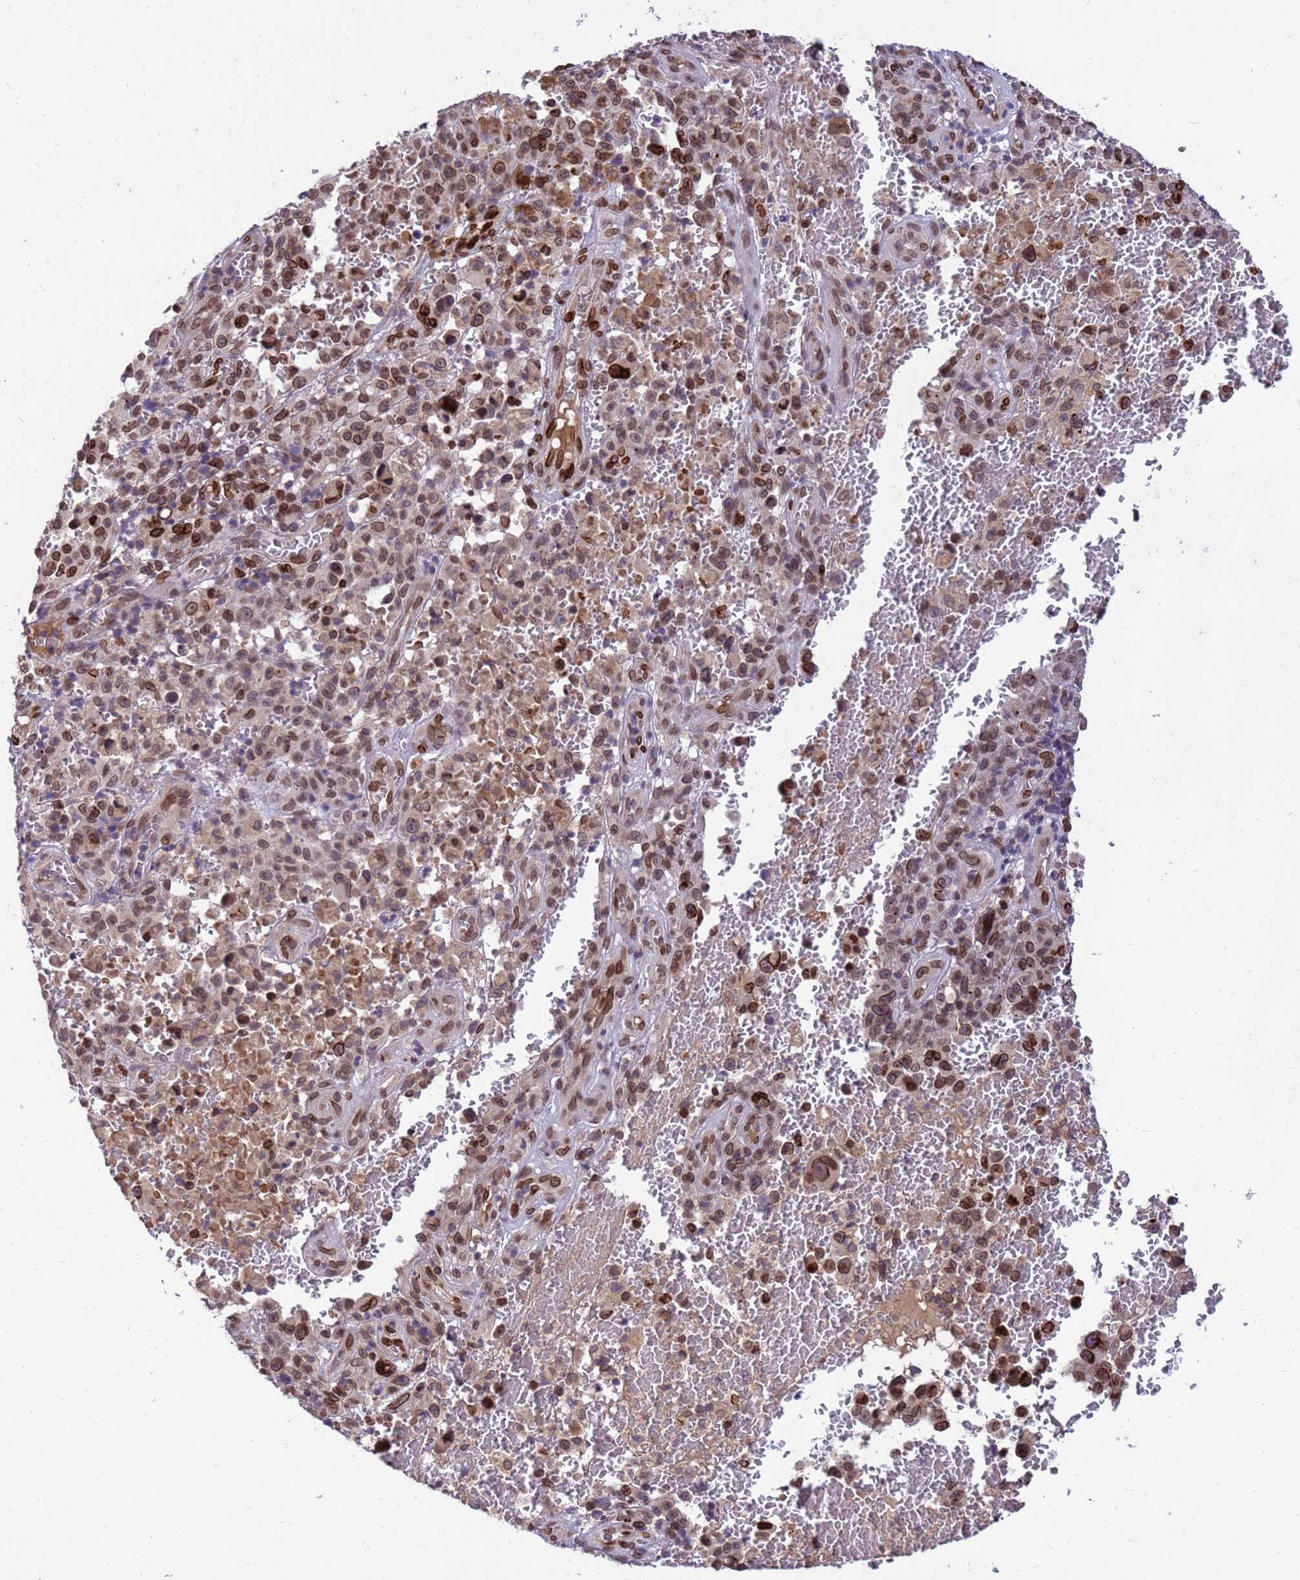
{"staining": {"intensity": "strong", "quantity": "25%-75%", "location": "cytoplasmic/membranous,nuclear"}, "tissue": "melanoma", "cell_type": "Tumor cells", "image_type": "cancer", "snomed": [{"axis": "morphology", "description": "Malignant melanoma, NOS"}, {"axis": "topography", "description": "Skin"}], "caption": "High-power microscopy captured an immunohistochemistry (IHC) micrograph of melanoma, revealing strong cytoplasmic/membranous and nuclear staining in about 25%-75% of tumor cells.", "gene": "GPR135", "patient": {"sex": "female", "age": 82}}